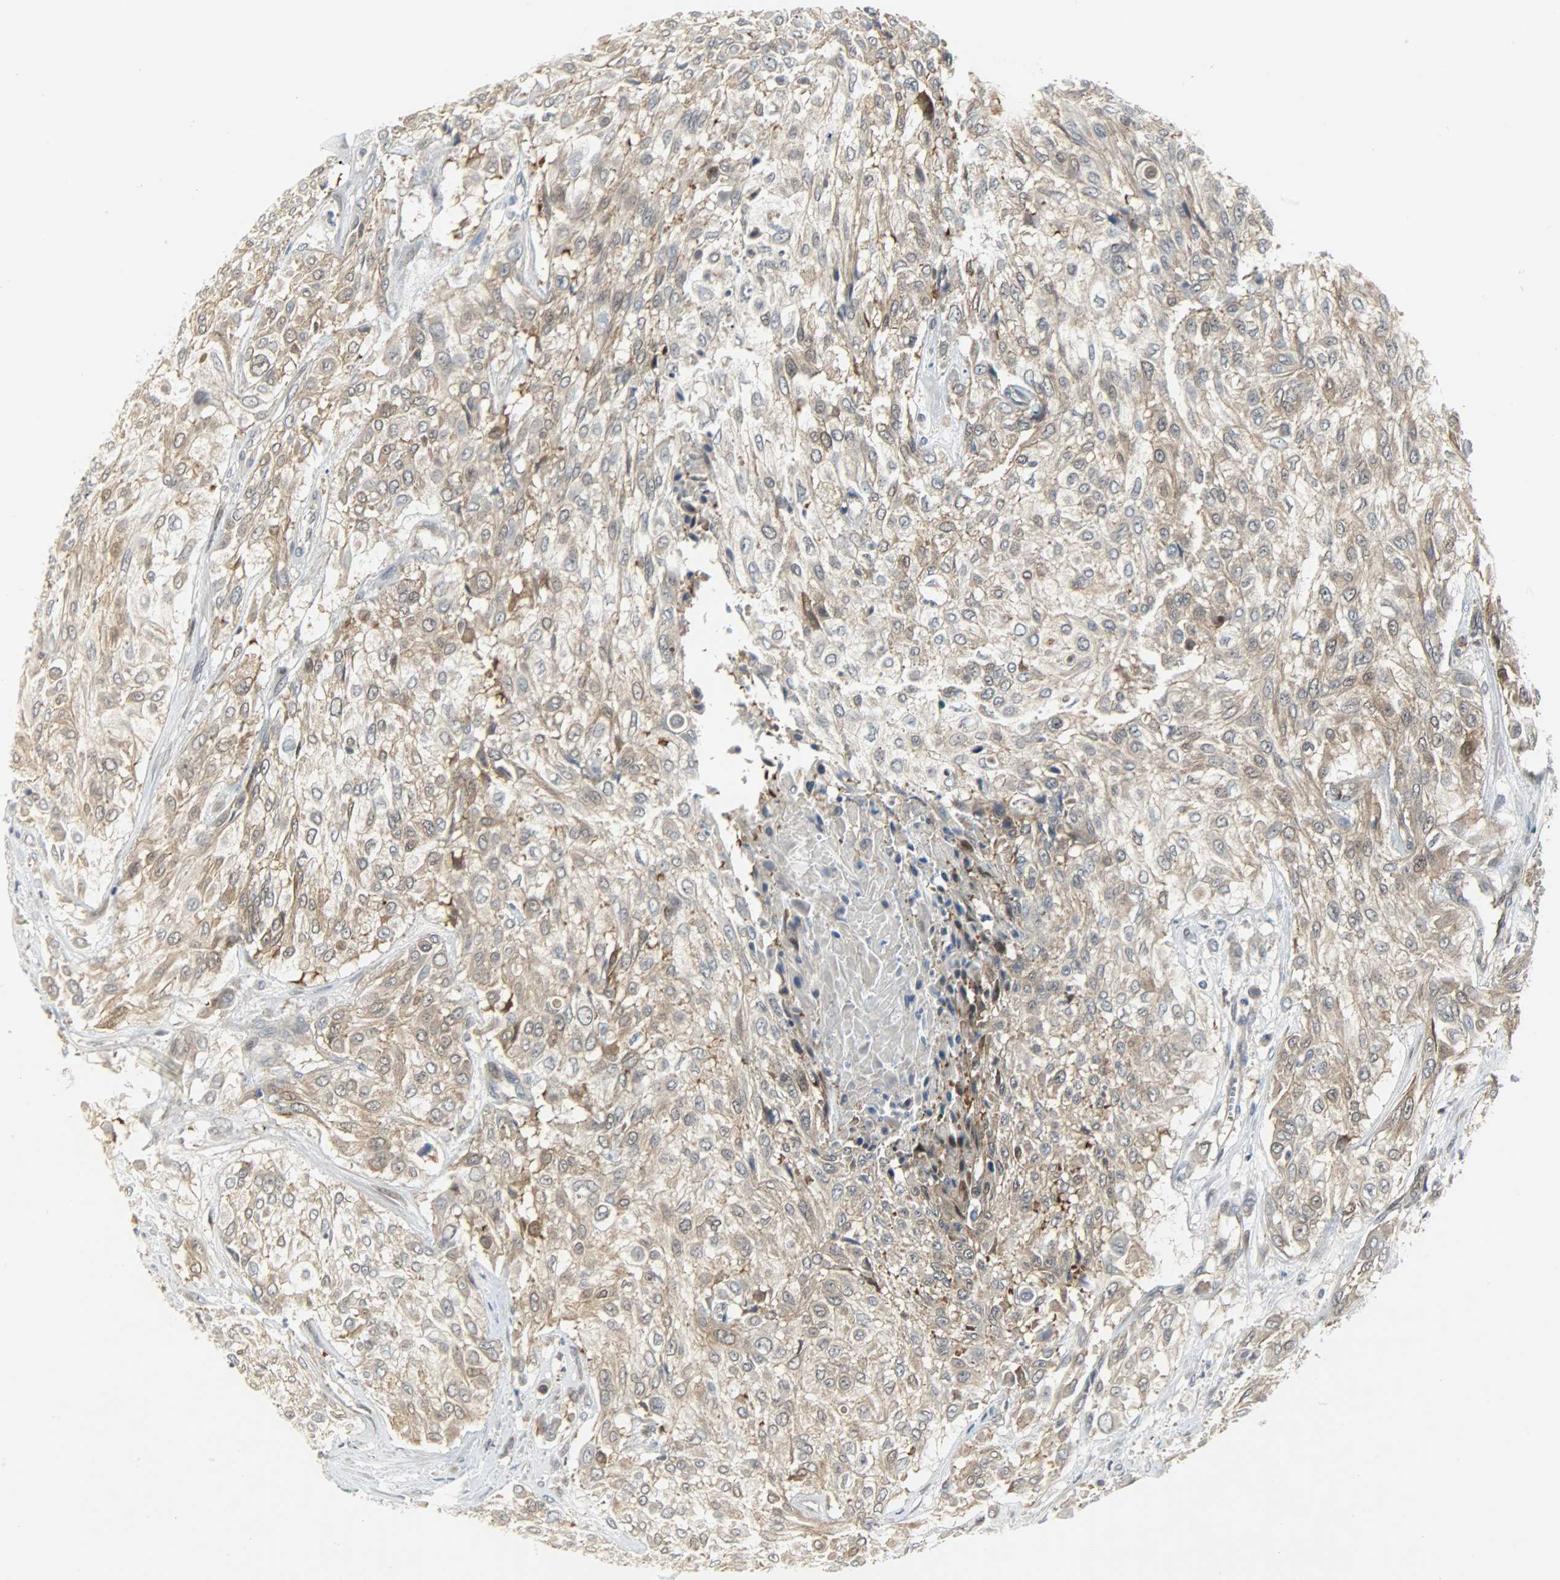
{"staining": {"intensity": "weak", "quantity": ">75%", "location": "cytoplasmic/membranous"}, "tissue": "urothelial cancer", "cell_type": "Tumor cells", "image_type": "cancer", "snomed": [{"axis": "morphology", "description": "Urothelial carcinoma, High grade"}, {"axis": "topography", "description": "Urinary bladder"}], "caption": "Weak cytoplasmic/membranous protein positivity is present in about >75% of tumor cells in high-grade urothelial carcinoma.", "gene": "EIF4EBP1", "patient": {"sex": "male", "age": 57}}